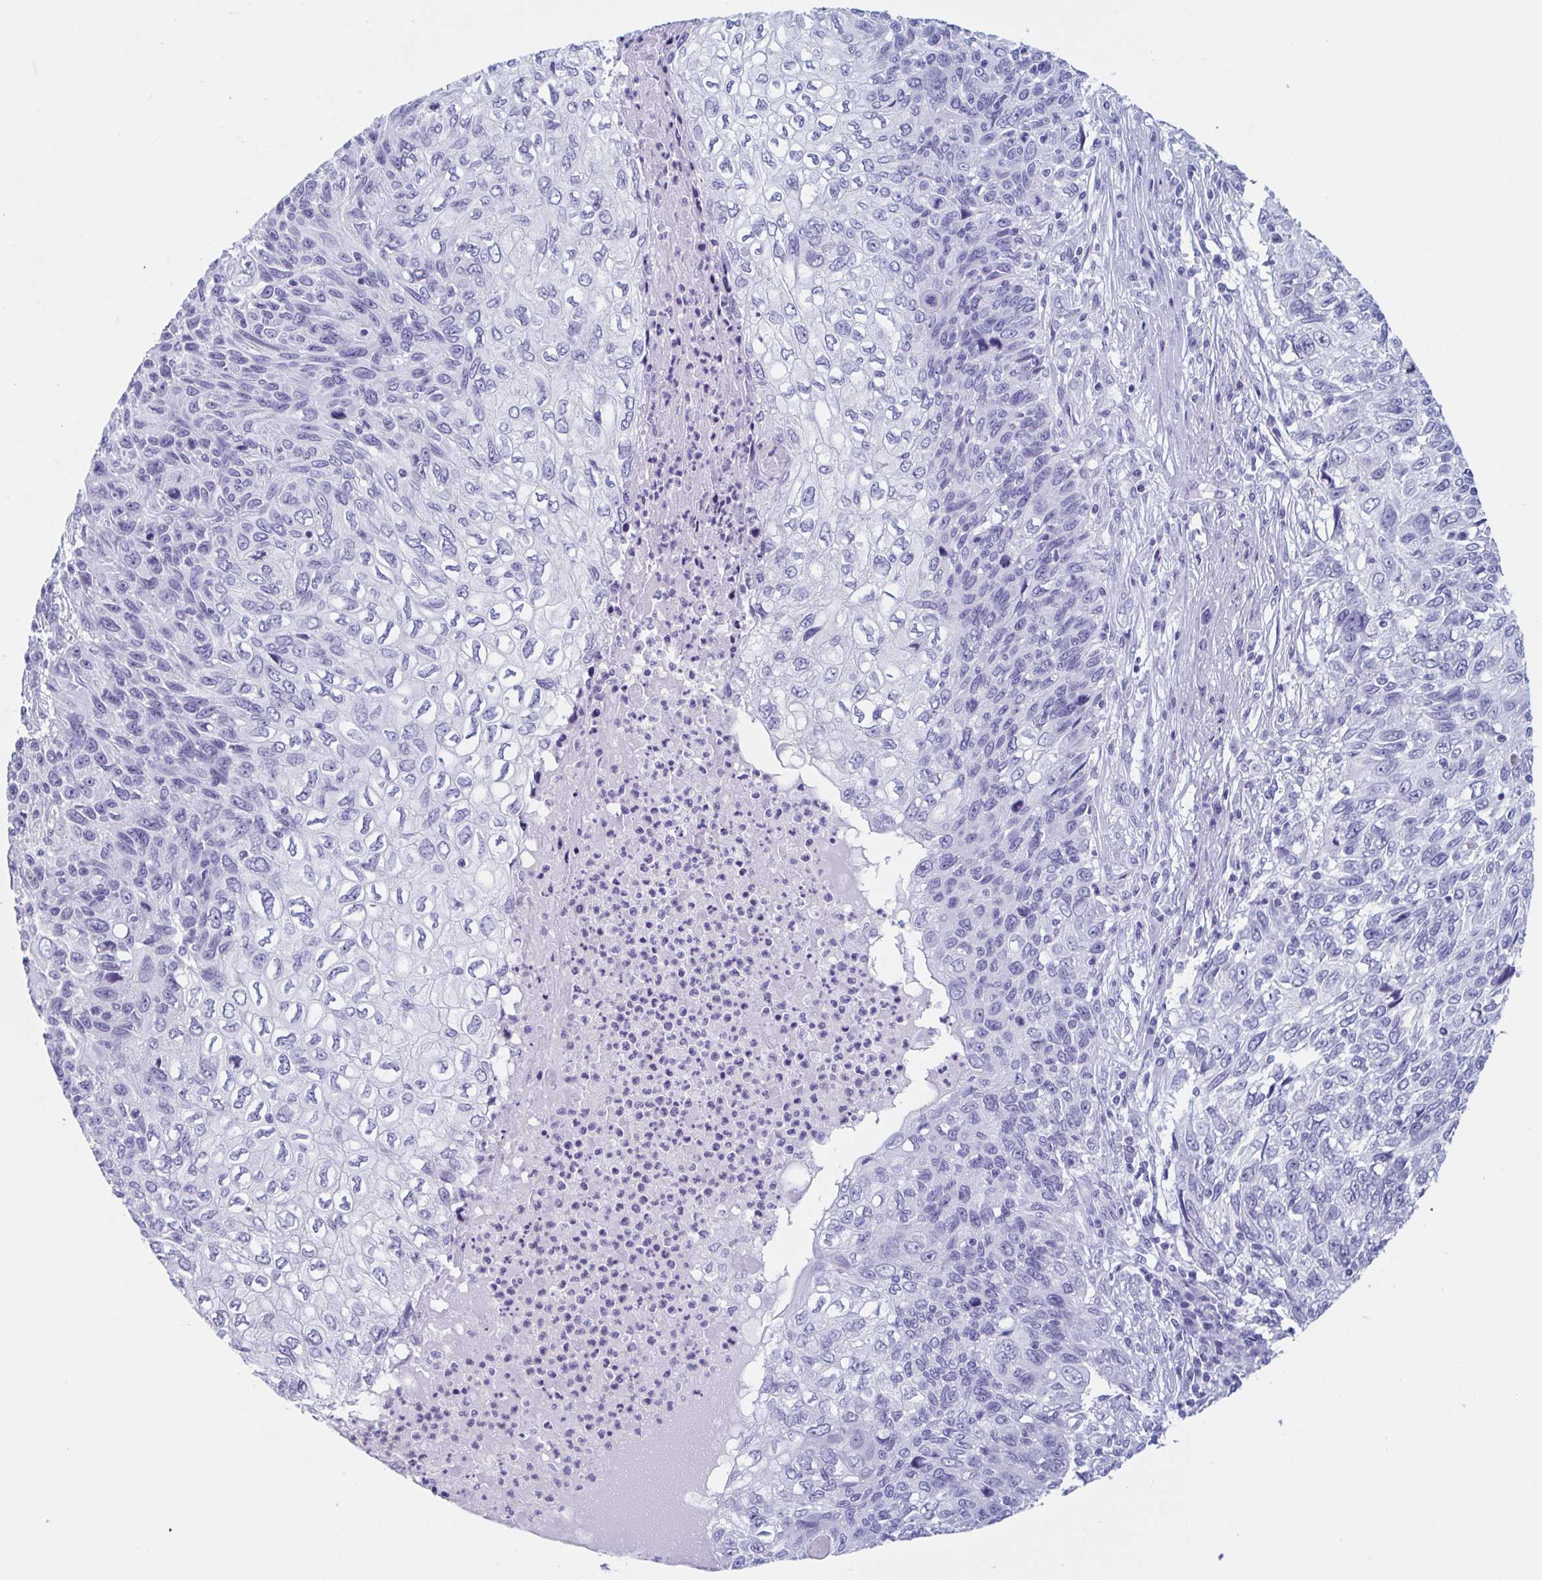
{"staining": {"intensity": "negative", "quantity": "none", "location": "none"}, "tissue": "skin cancer", "cell_type": "Tumor cells", "image_type": "cancer", "snomed": [{"axis": "morphology", "description": "Squamous cell carcinoma, NOS"}, {"axis": "topography", "description": "Skin"}], "caption": "Protein analysis of skin cancer reveals no significant positivity in tumor cells.", "gene": "LYRM2", "patient": {"sex": "male", "age": 92}}